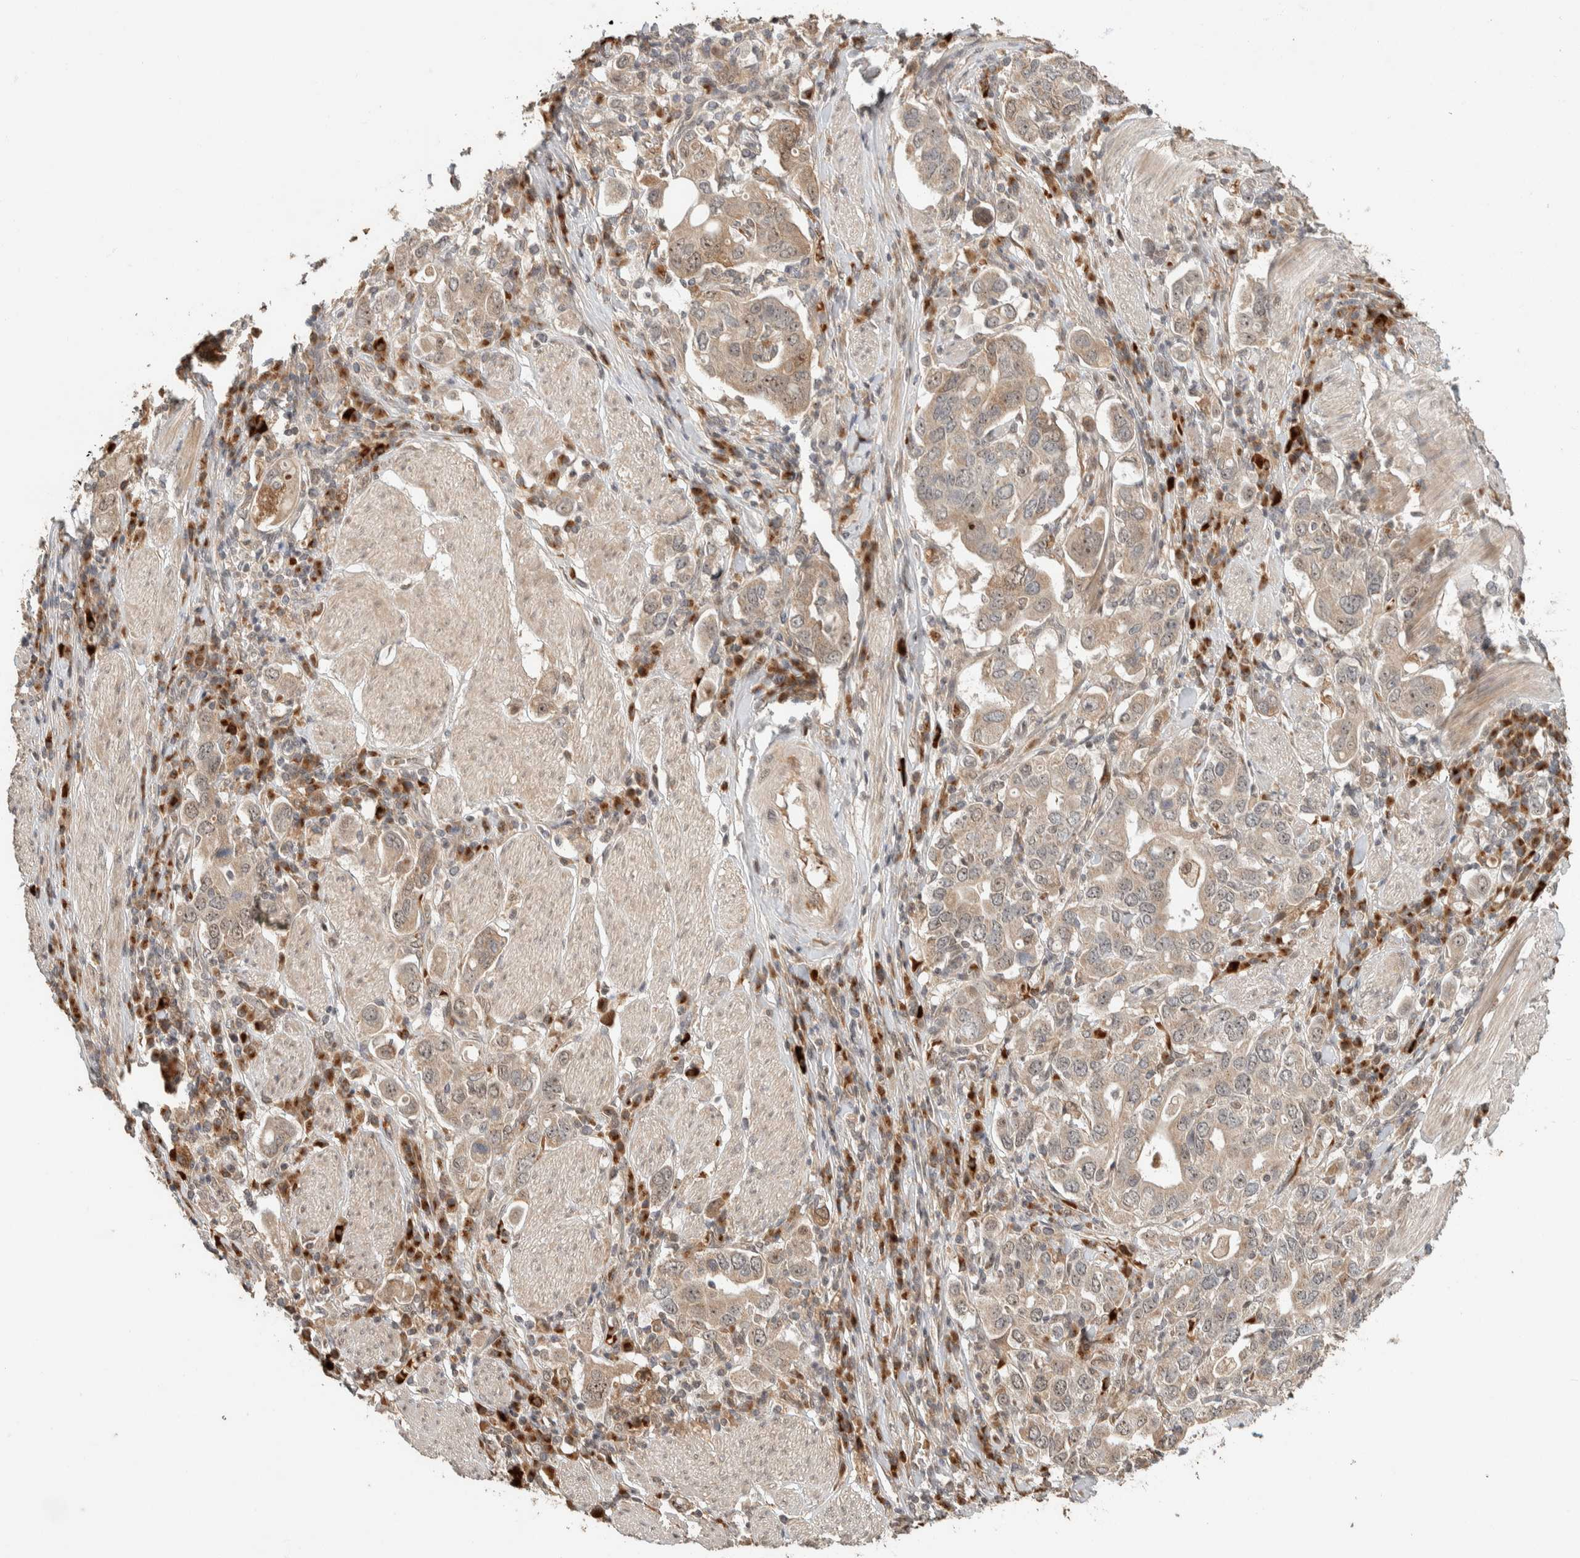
{"staining": {"intensity": "weak", "quantity": ">75%", "location": "cytoplasmic/membranous"}, "tissue": "stomach cancer", "cell_type": "Tumor cells", "image_type": "cancer", "snomed": [{"axis": "morphology", "description": "Adenocarcinoma, NOS"}, {"axis": "topography", "description": "Stomach, upper"}], "caption": "Stomach cancer (adenocarcinoma) stained with immunohistochemistry (IHC) exhibits weak cytoplasmic/membranous staining in approximately >75% of tumor cells.", "gene": "ZBTB2", "patient": {"sex": "male", "age": 62}}